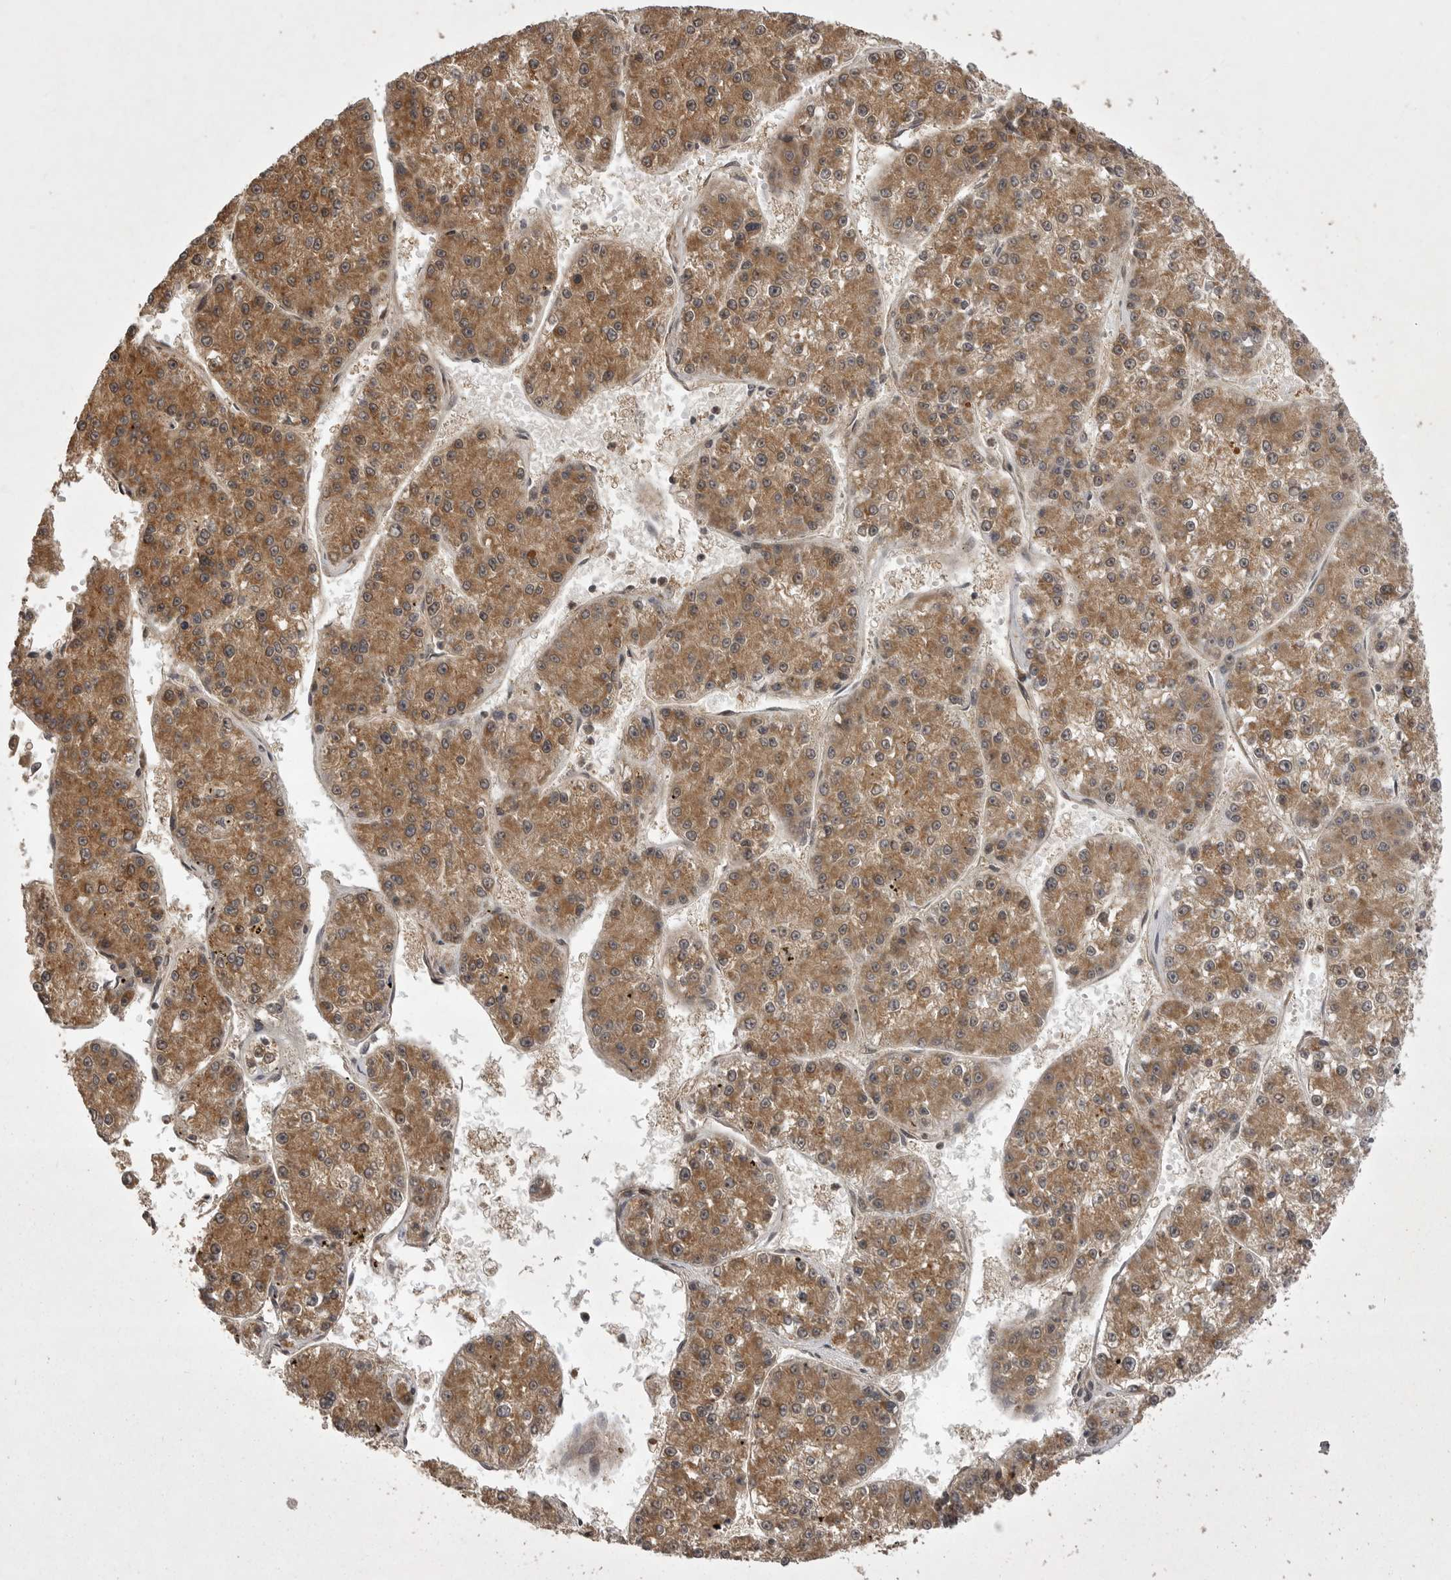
{"staining": {"intensity": "moderate", "quantity": ">75%", "location": "cytoplasmic/membranous"}, "tissue": "liver cancer", "cell_type": "Tumor cells", "image_type": "cancer", "snomed": [{"axis": "morphology", "description": "Carcinoma, Hepatocellular, NOS"}, {"axis": "topography", "description": "Liver"}], "caption": "Immunohistochemistry staining of liver hepatocellular carcinoma, which shows medium levels of moderate cytoplasmic/membranous staining in approximately >75% of tumor cells indicating moderate cytoplasmic/membranous protein expression. The staining was performed using DAB (3,3'-diaminobenzidine) (brown) for protein detection and nuclei were counterstained in hematoxylin (blue).", "gene": "STK24", "patient": {"sex": "female", "age": 73}}